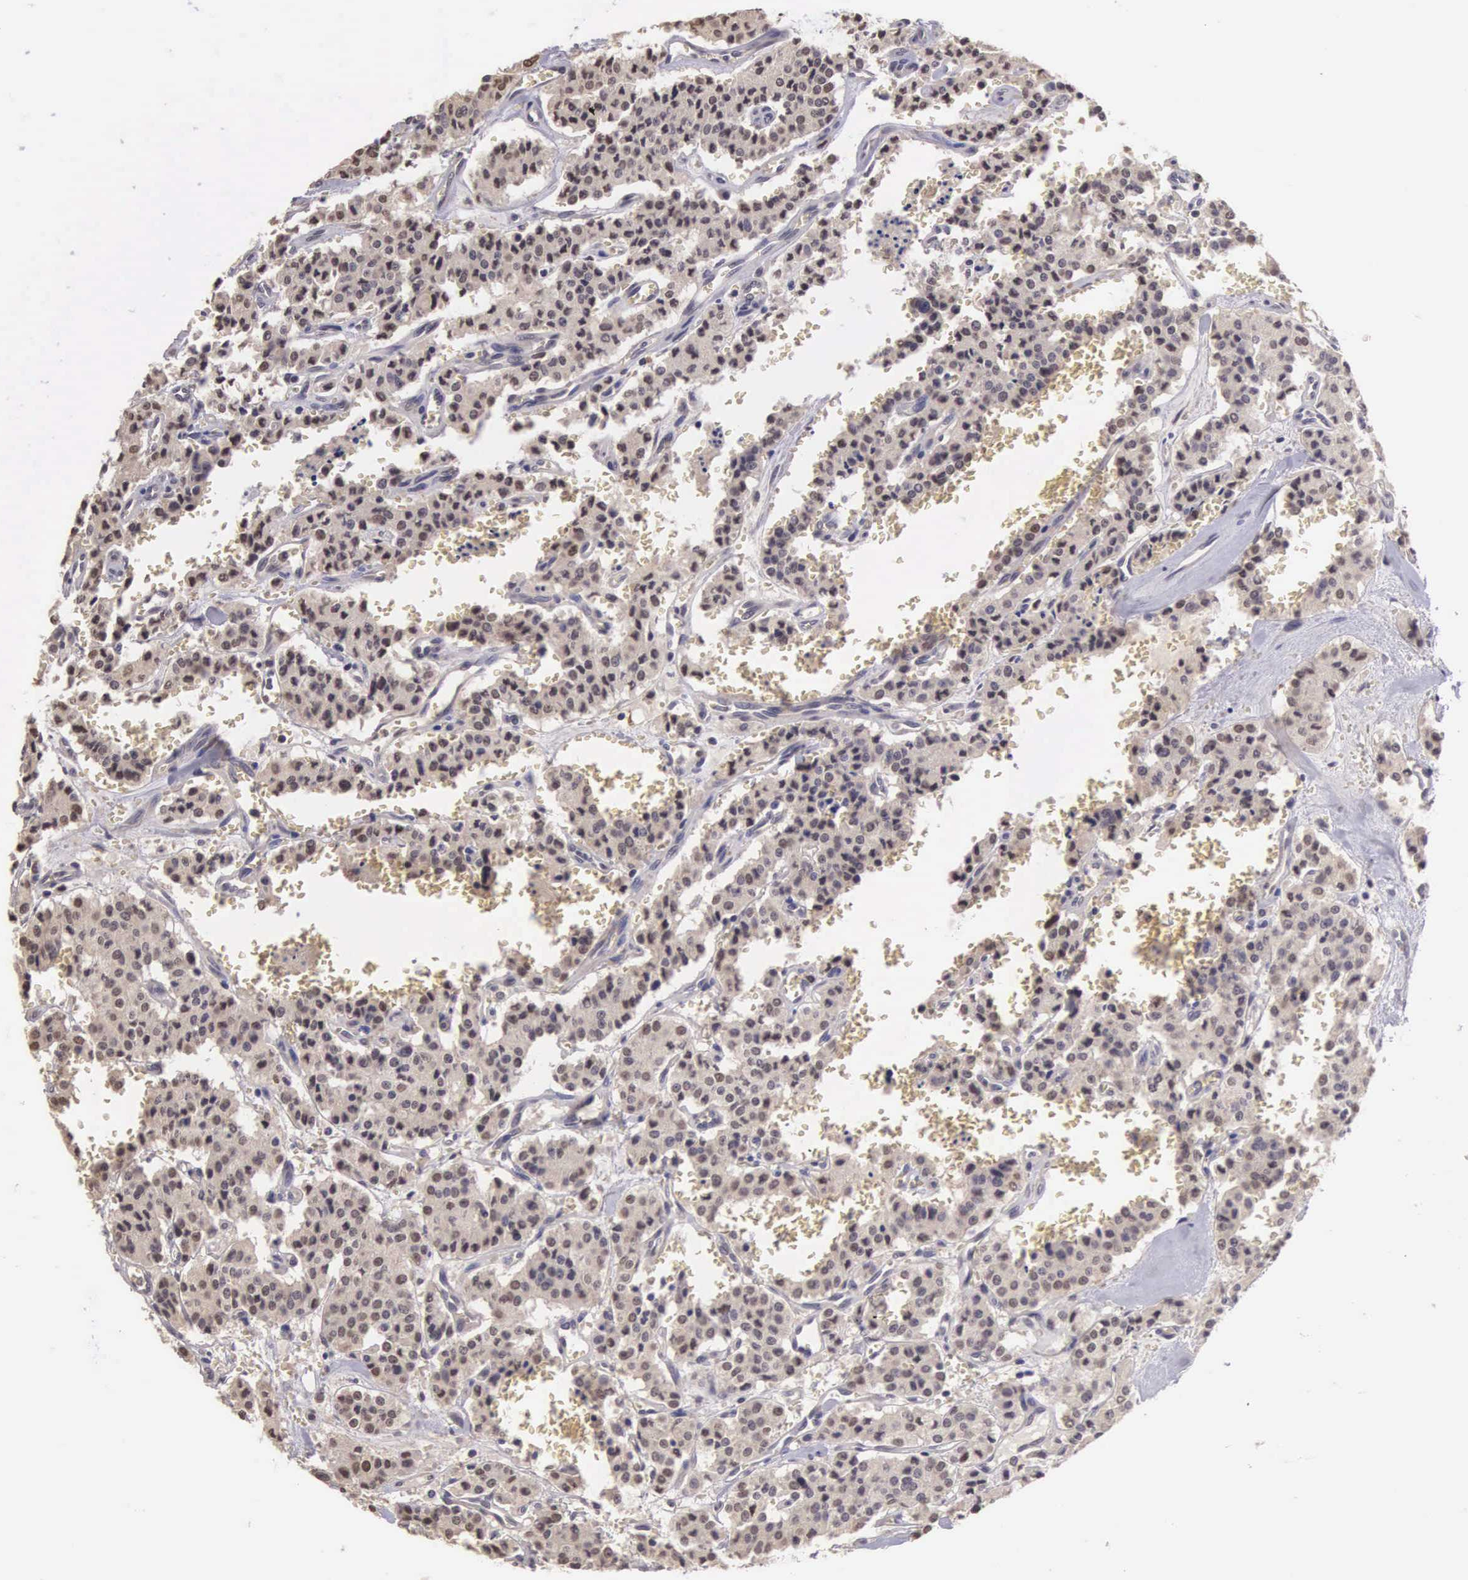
{"staining": {"intensity": "moderate", "quantity": ">75%", "location": "cytoplasmic/membranous,nuclear"}, "tissue": "carcinoid", "cell_type": "Tumor cells", "image_type": "cancer", "snomed": [{"axis": "morphology", "description": "Carcinoid, malignant, NOS"}, {"axis": "topography", "description": "Bronchus"}], "caption": "The photomicrograph reveals a brown stain indicating the presence of a protein in the cytoplasmic/membranous and nuclear of tumor cells in malignant carcinoid. Immunohistochemistry stains the protein of interest in brown and the nuclei are stained blue.", "gene": "CDC45", "patient": {"sex": "male", "age": 55}}